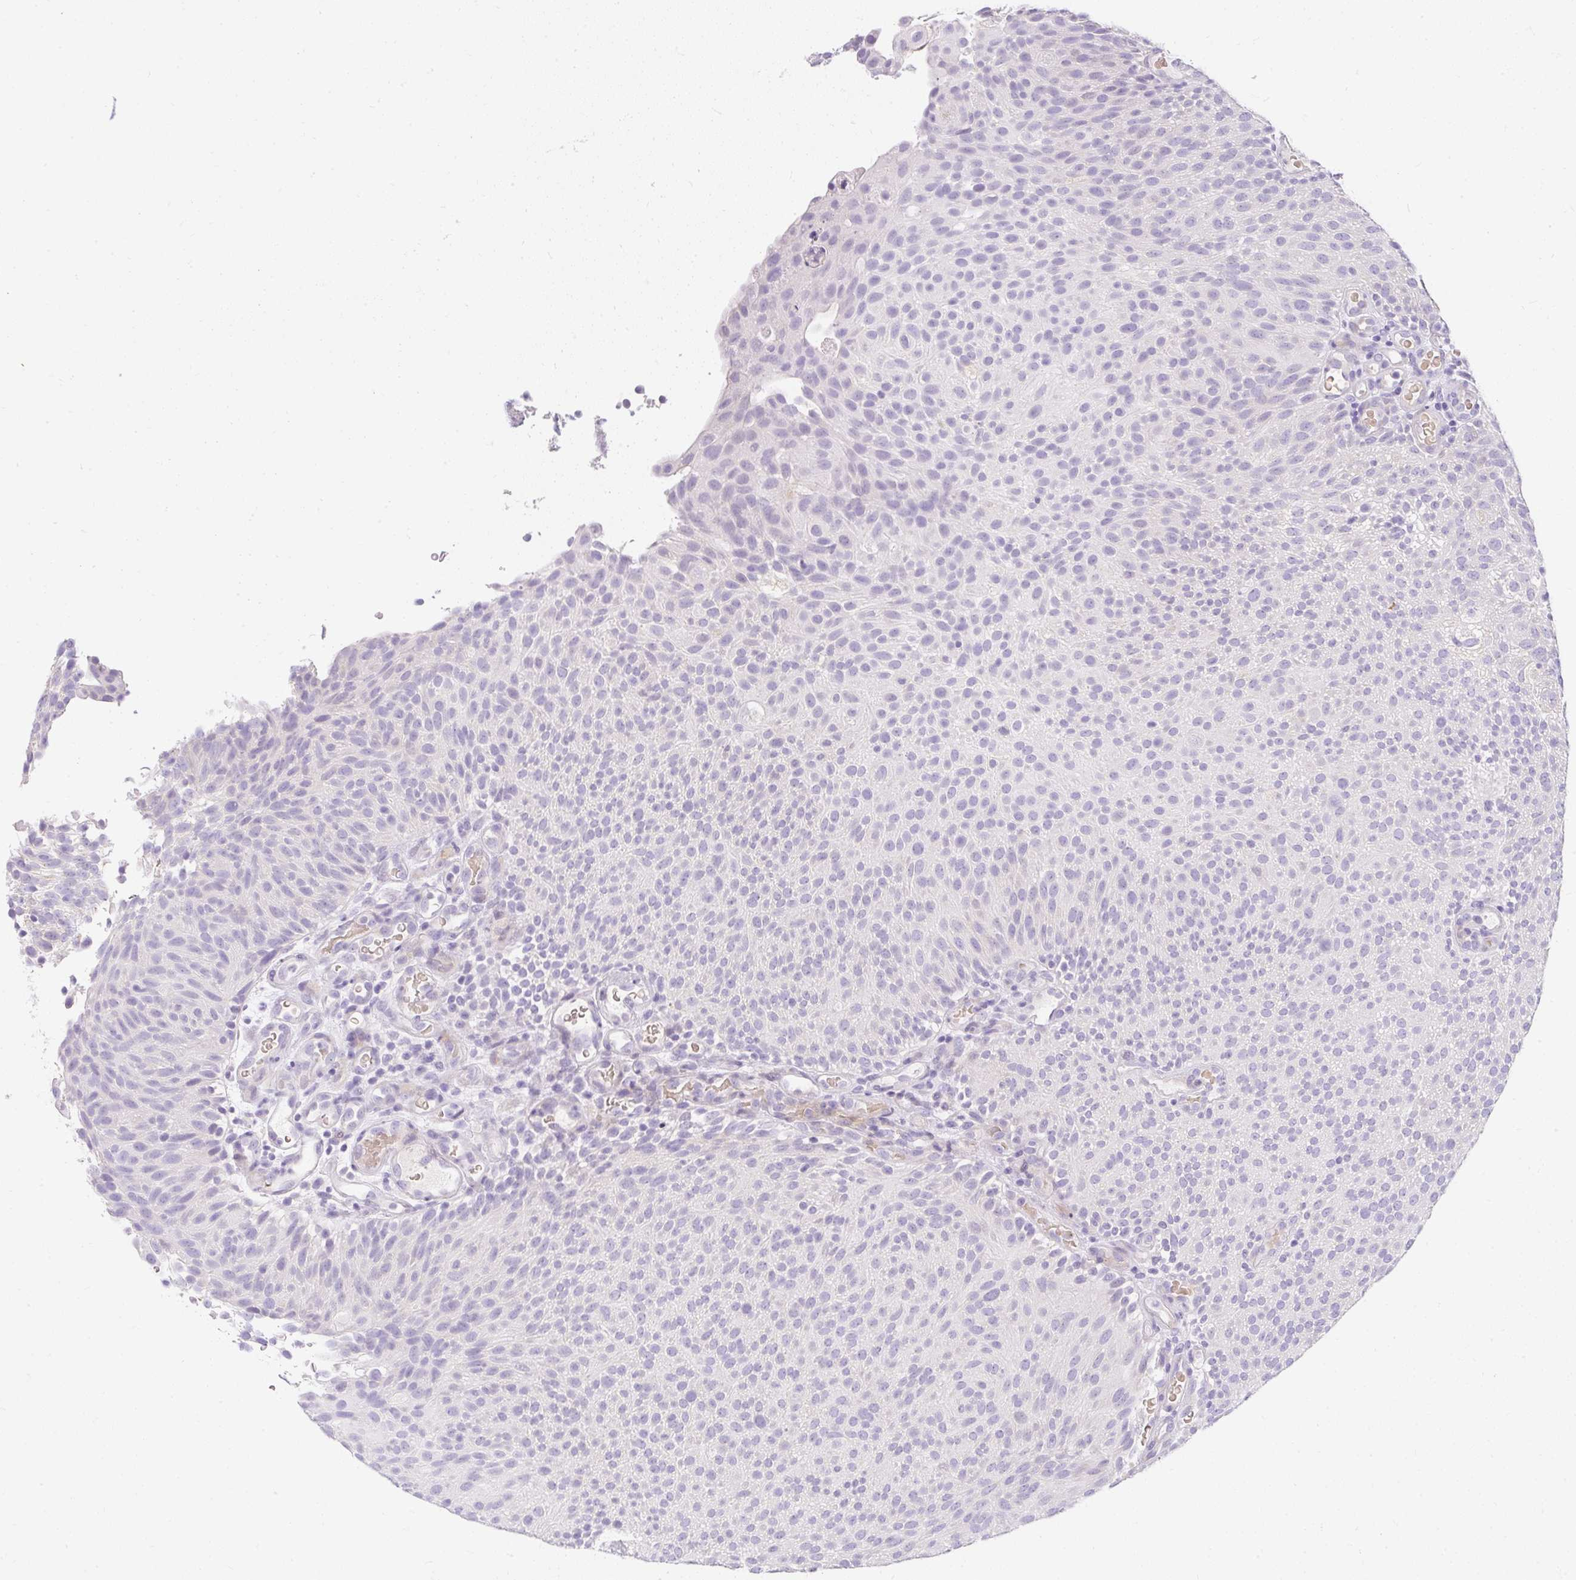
{"staining": {"intensity": "negative", "quantity": "none", "location": "none"}, "tissue": "urothelial cancer", "cell_type": "Tumor cells", "image_type": "cancer", "snomed": [{"axis": "morphology", "description": "Urothelial carcinoma, Low grade"}, {"axis": "topography", "description": "Urinary bladder"}], "caption": "A micrograph of human low-grade urothelial carcinoma is negative for staining in tumor cells.", "gene": "DTX4", "patient": {"sex": "male", "age": 78}}